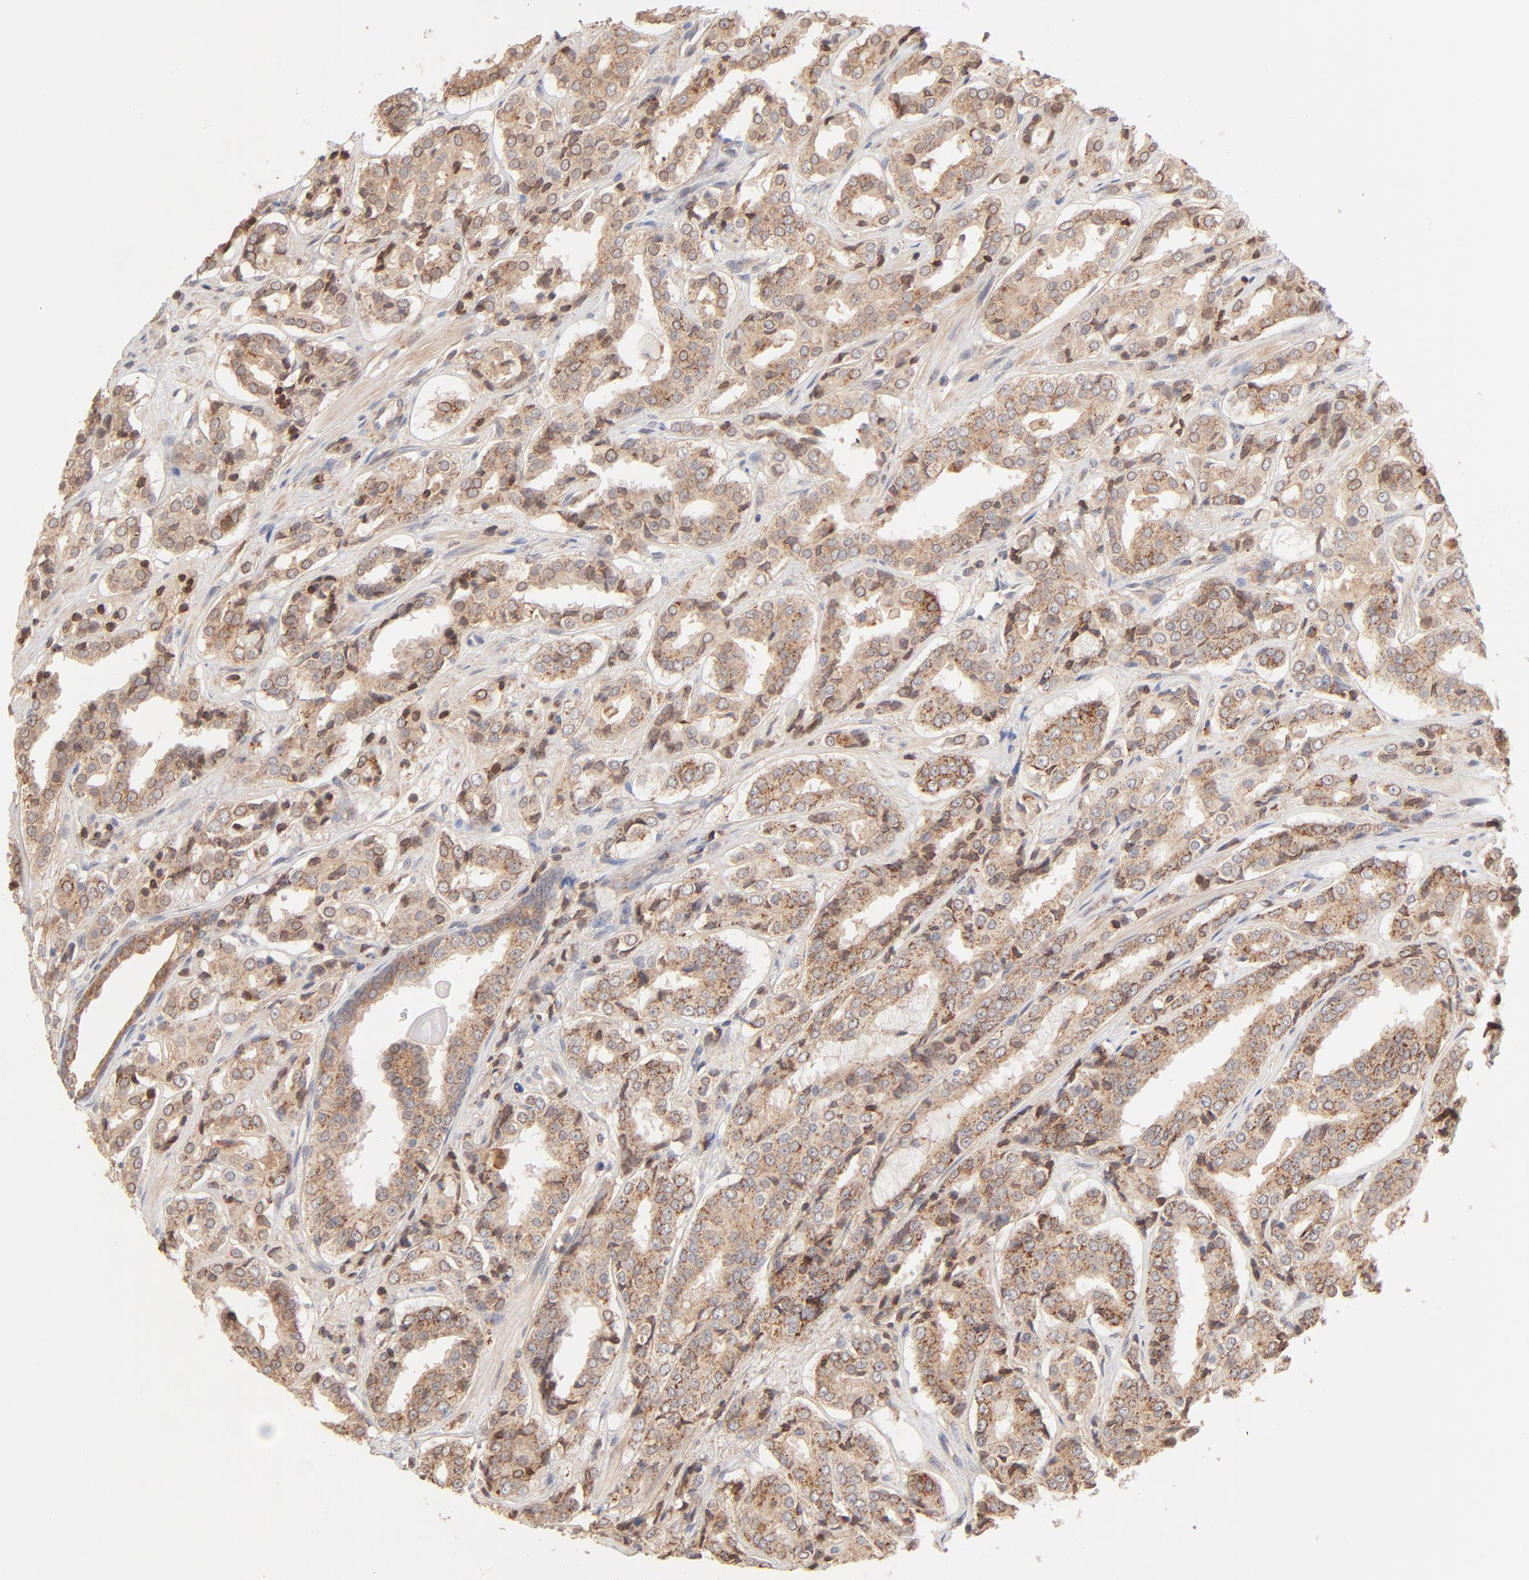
{"staining": {"intensity": "moderate", "quantity": ">75%", "location": "cytoplasmic/membranous"}, "tissue": "prostate cancer", "cell_type": "Tumor cells", "image_type": "cancer", "snomed": [{"axis": "morphology", "description": "Adenocarcinoma, Medium grade"}, {"axis": "topography", "description": "Prostate"}], "caption": "Immunohistochemistry of prostate cancer (adenocarcinoma (medium-grade)) demonstrates medium levels of moderate cytoplasmic/membranous positivity in about >75% of tumor cells. (DAB IHC with brightfield microscopy, high magnification).", "gene": "CSPG4", "patient": {"sex": "male", "age": 60}}